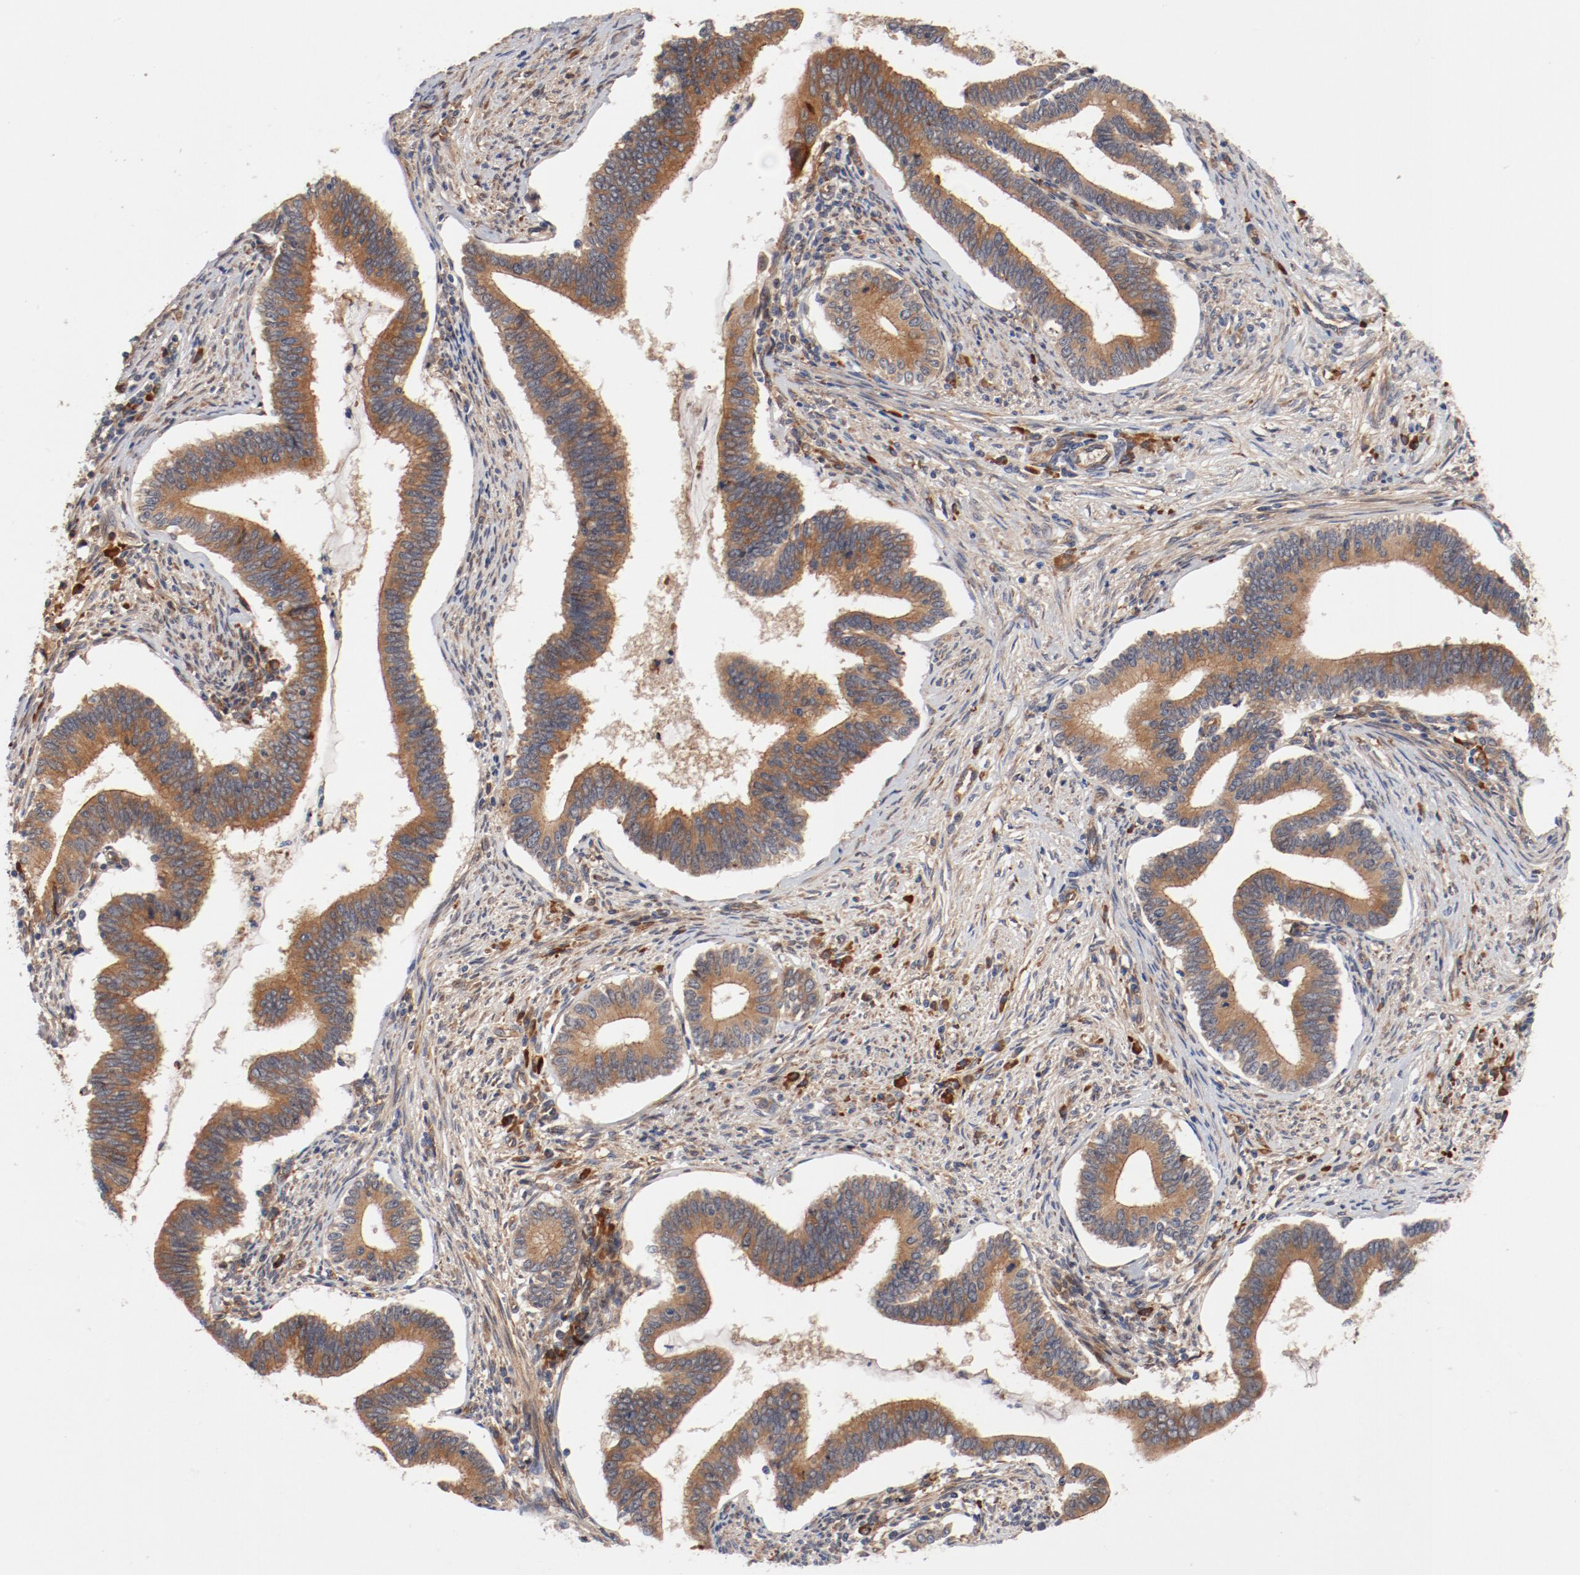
{"staining": {"intensity": "moderate", "quantity": ">75%", "location": "cytoplasmic/membranous"}, "tissue": "cervical cancer", "cell_type": "Tumor cells", "image_type": "cancer", "snomed": [{"axis": "morphology", "description": "Adenocarcinoma, NOS"}, {"axis": "topography", "description": "Cervix"}], "caption": "This histopathology image exhibits cervical adenocarcinoma stained with IHC to label a protein in brown. The cytoplasmic/membranous of tumor cells show moderate positivity for the protein. Nuclei are counter-stained blue.", "gene": "PITPNM2", "patient": {"sex": "female", "age": 36}}